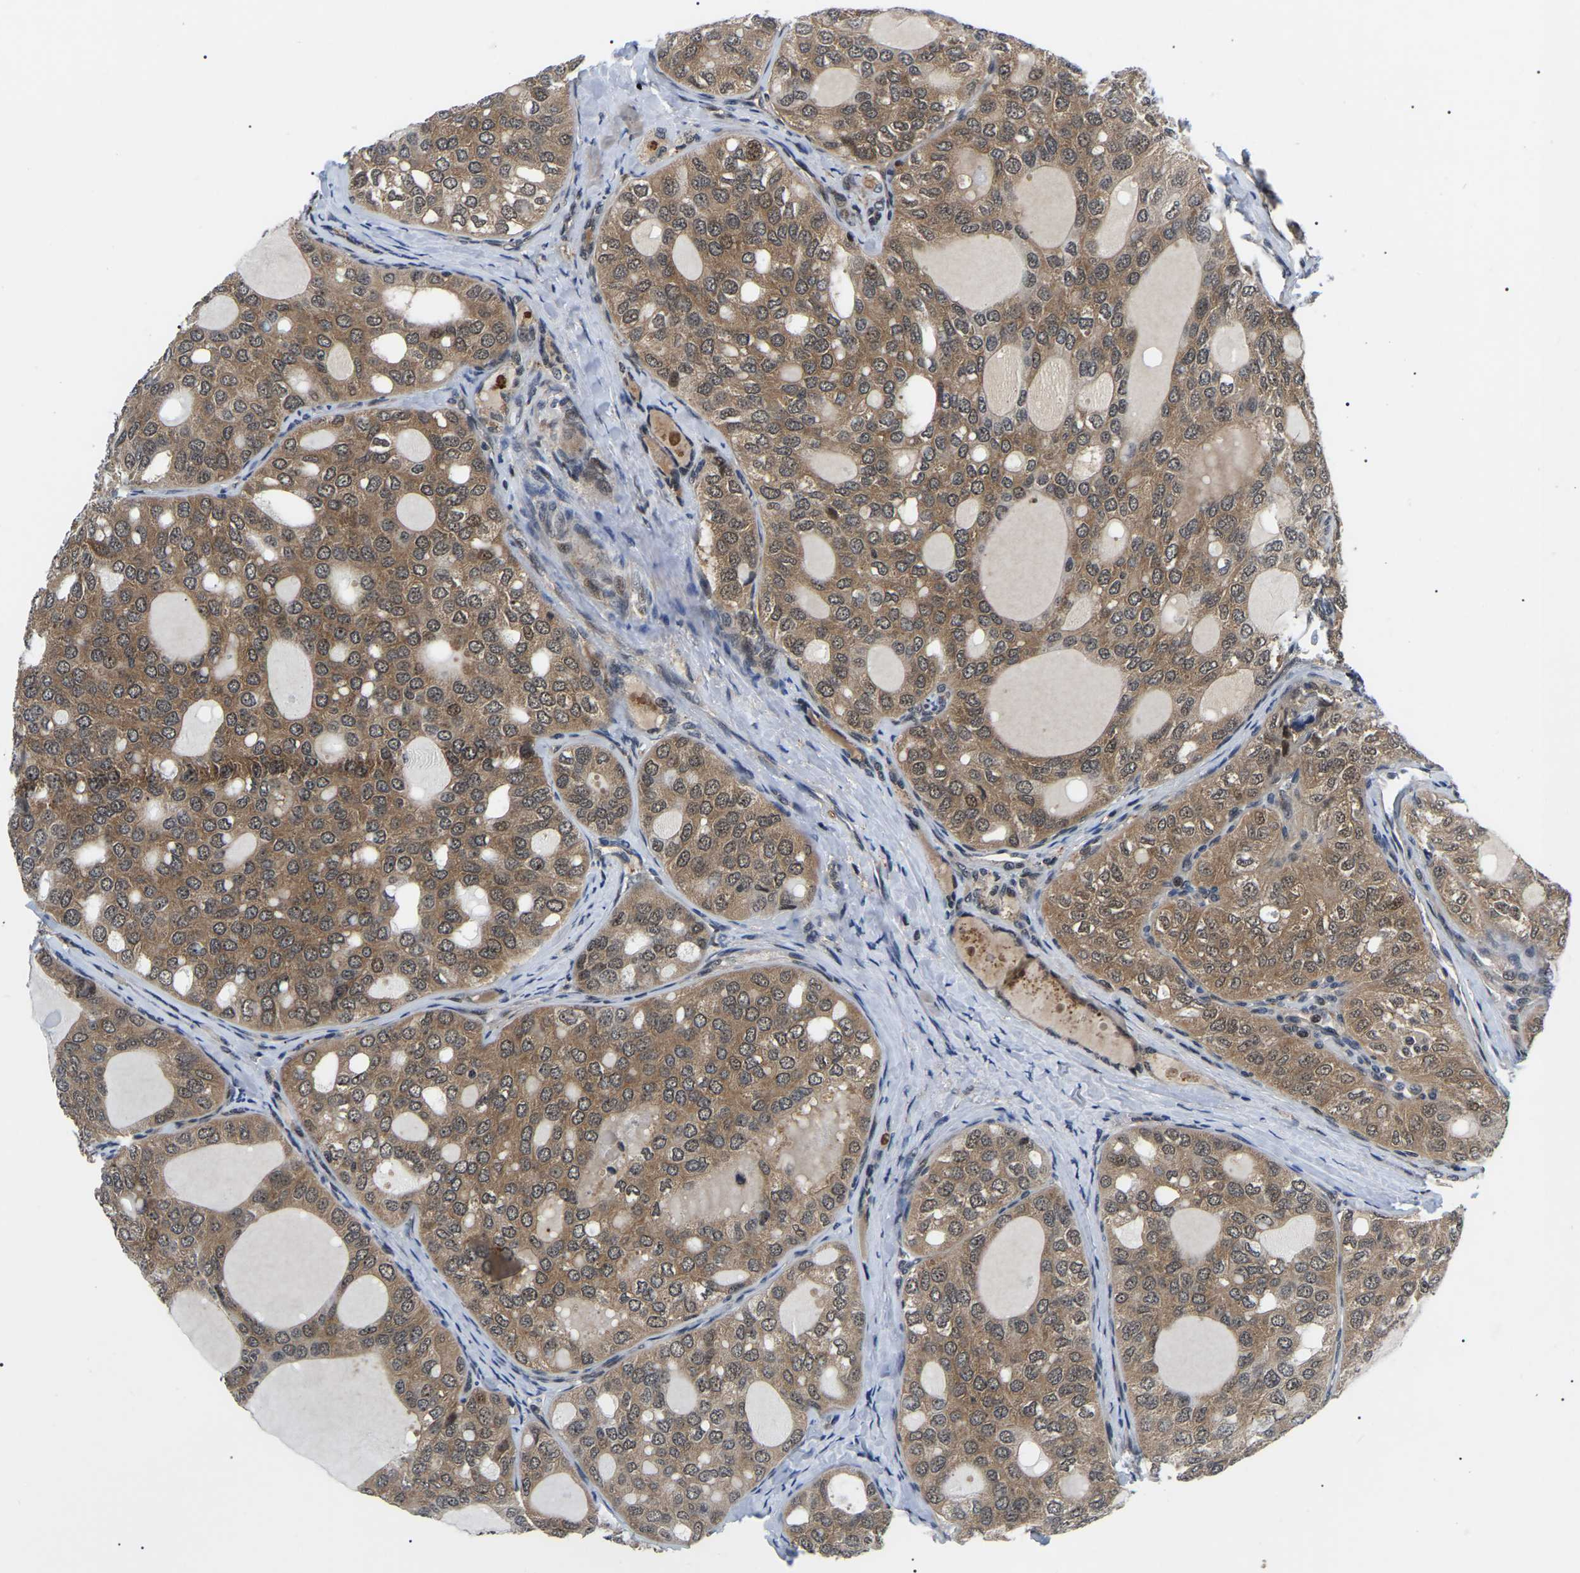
{"staining": {"intensity": "moderate", "quantity": ">75%", "location": "cytoplasmic/membranous"}, "tissue": "thyroid cancer", "cell_type": "Tumor cells", "image_type": "cancer", "snomed": [{"axis": "morphology", "description": "Follicular adenoma carcinoma, NOS"}, {"axis": "topography", "description": "Thyroid gland"}], "caption": "Immunohistochemistry (DAB (3,3'-diaminobenzidine)) staining of human thyroid follicular adenoma carcinoma reveals moderate cytoplasmic/membranous protein positivity in approximately >75% of tumor cells.", "gene": "RRP1B", "patient": {"sex": "male", "age": 75}}